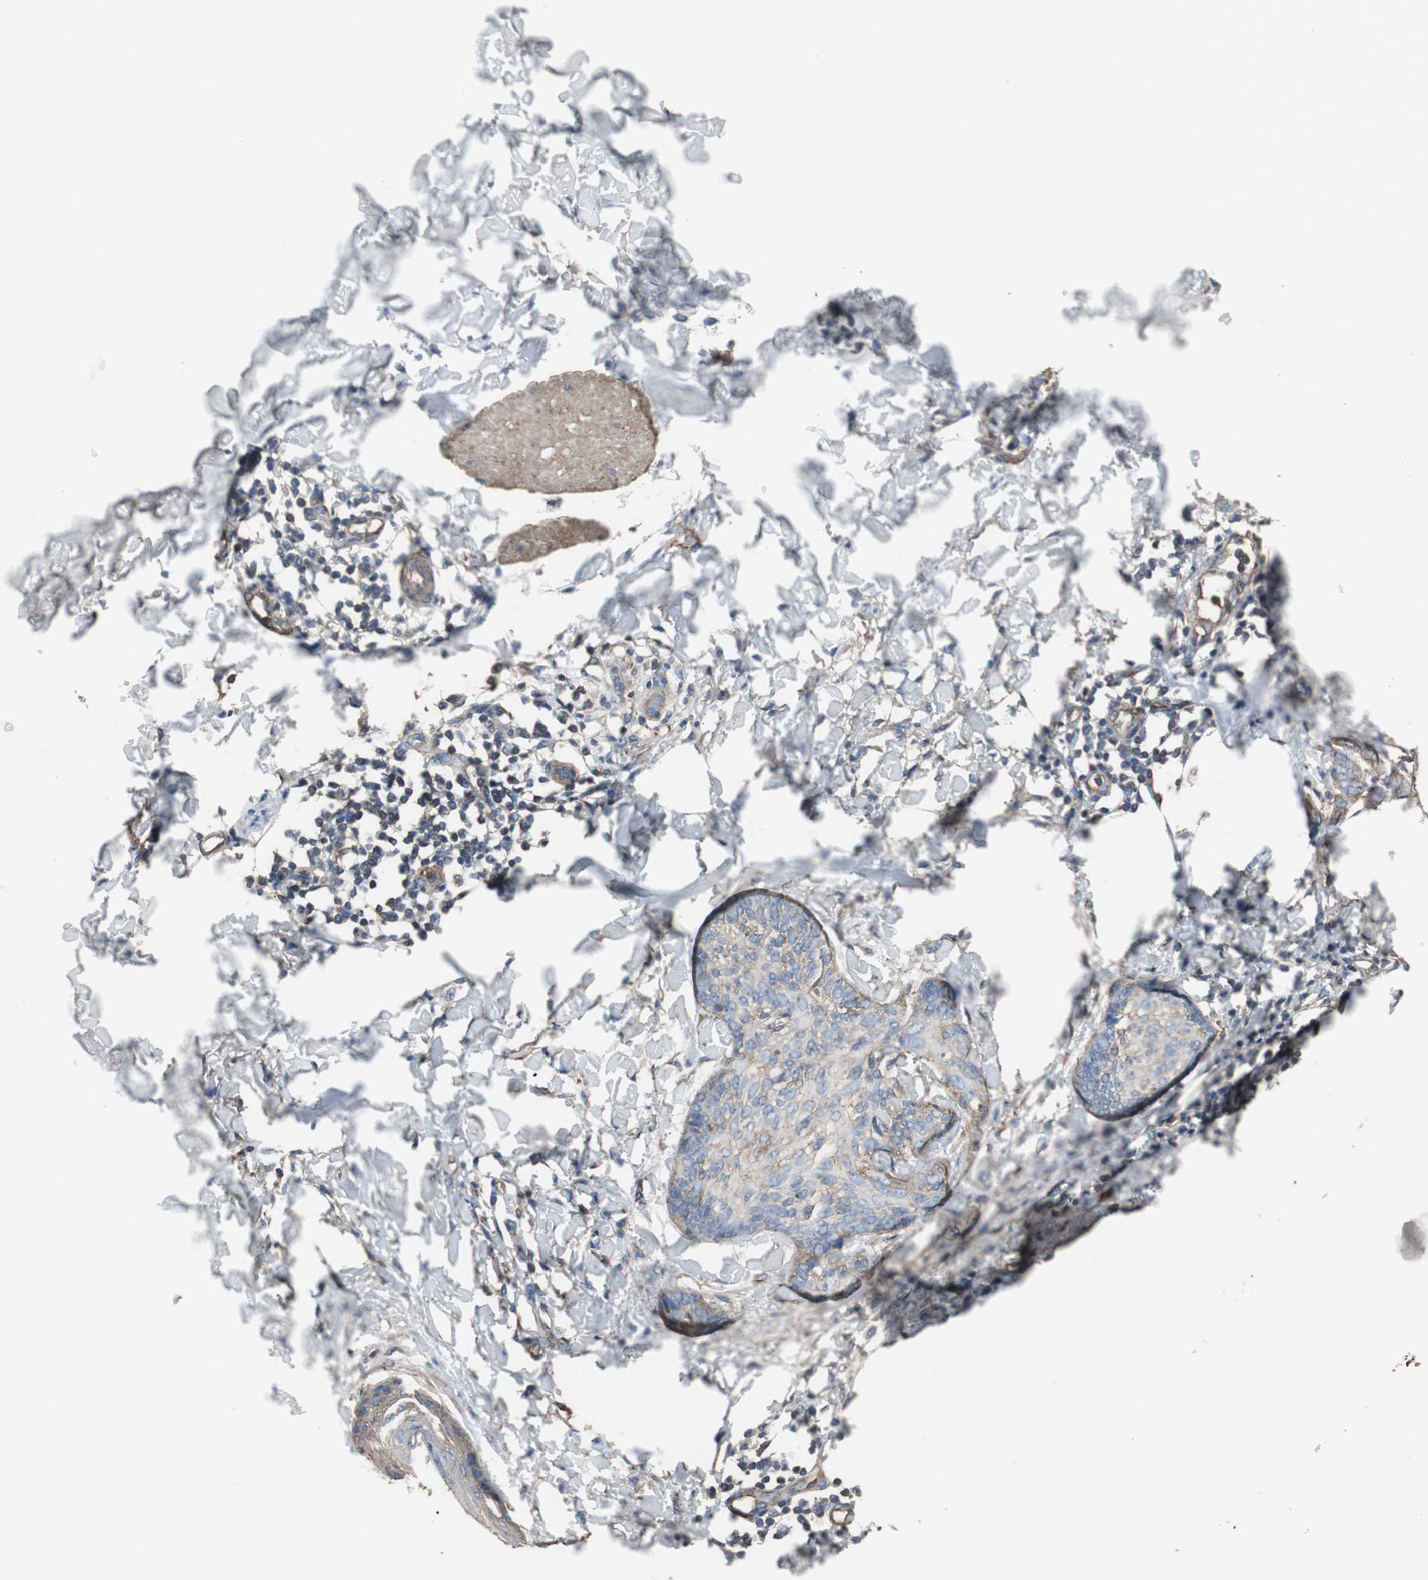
{"staining": {"intensity": "strong", "quantity": ">75%", "location": "cytoplasmic/membranous"}, "tissue": "skin cancer", "cell_type": "Tumor cells", "image_type": "cancer", "snomed": [{"axis": "morphology", "description": "Normal tissue, NOS"}, {"axis": "morphology", "description": "Basal cell carcinoma"}, {"axis": "topography", "description": "Skin"}], "caption": "This is an image of IHC staining of skin cancer, which shows strong positivity in the cytoplasmic/membranous of tumor cells.", "gene": "ACTN1", "patient": {"sex": "male", "age": 71}}